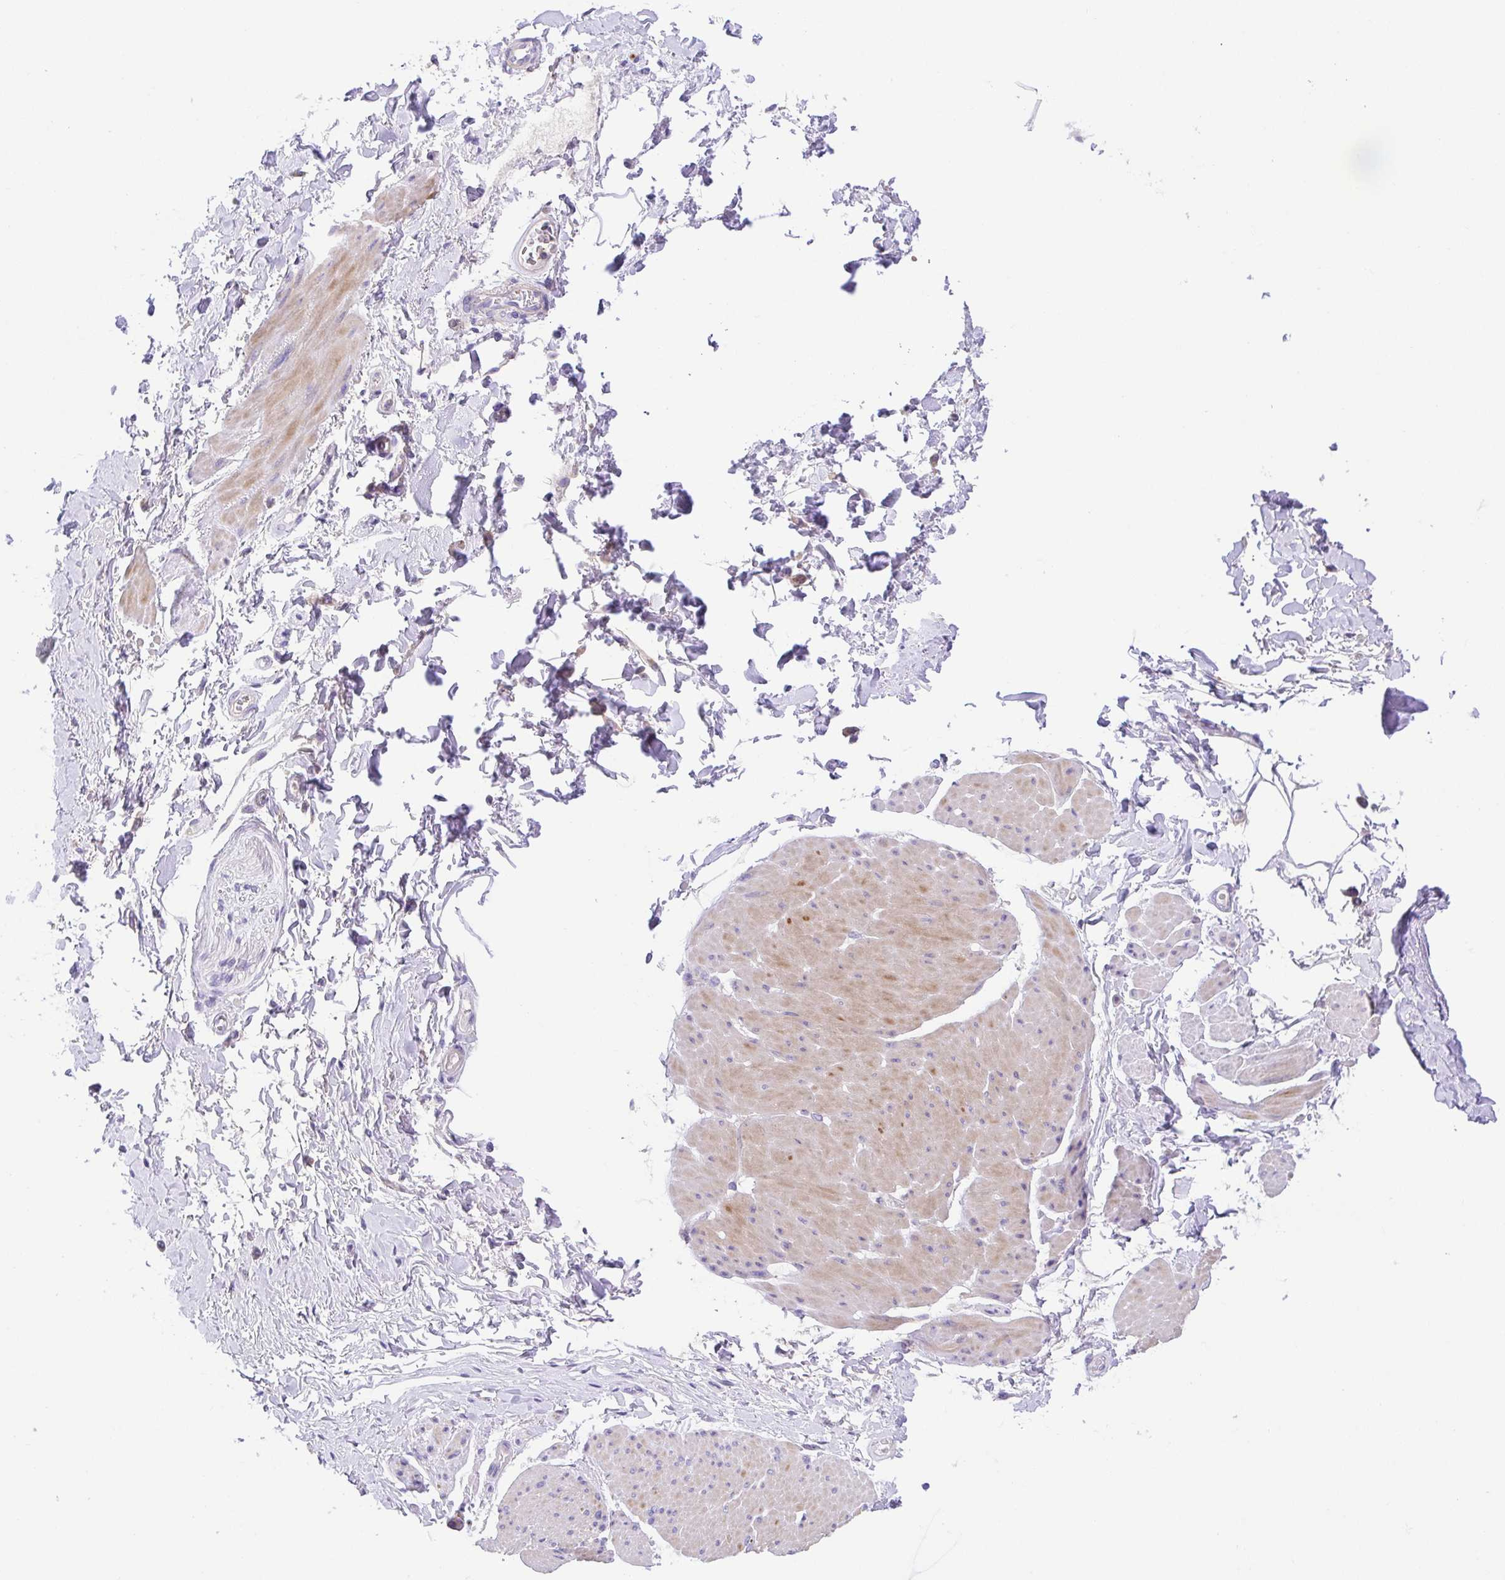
{"staining": {"intensity": "negative", "quantity": "none", "location": "none"}, "tissue": "adipose tissue", "cell_type": "Adipocytes", "image_type": "normal", "snomed": [{"axis": "morphology", "description": "Normal tissue, NOS"}, {"axis": "topography", "description": "Urinary bladder"}, {"axis": "topography", "description": "Peripheral nerve tissue"}], "caption": "There is no significant positivity in adipocytes of adipose tissue. The staining is performed using DAB (3,3'-diaminobenzidine) brown chromogen with nuclei counter-stained in using hematoxylin.", "gene": "PRR14L", "patient": {"sex": "female", "age": 60}}